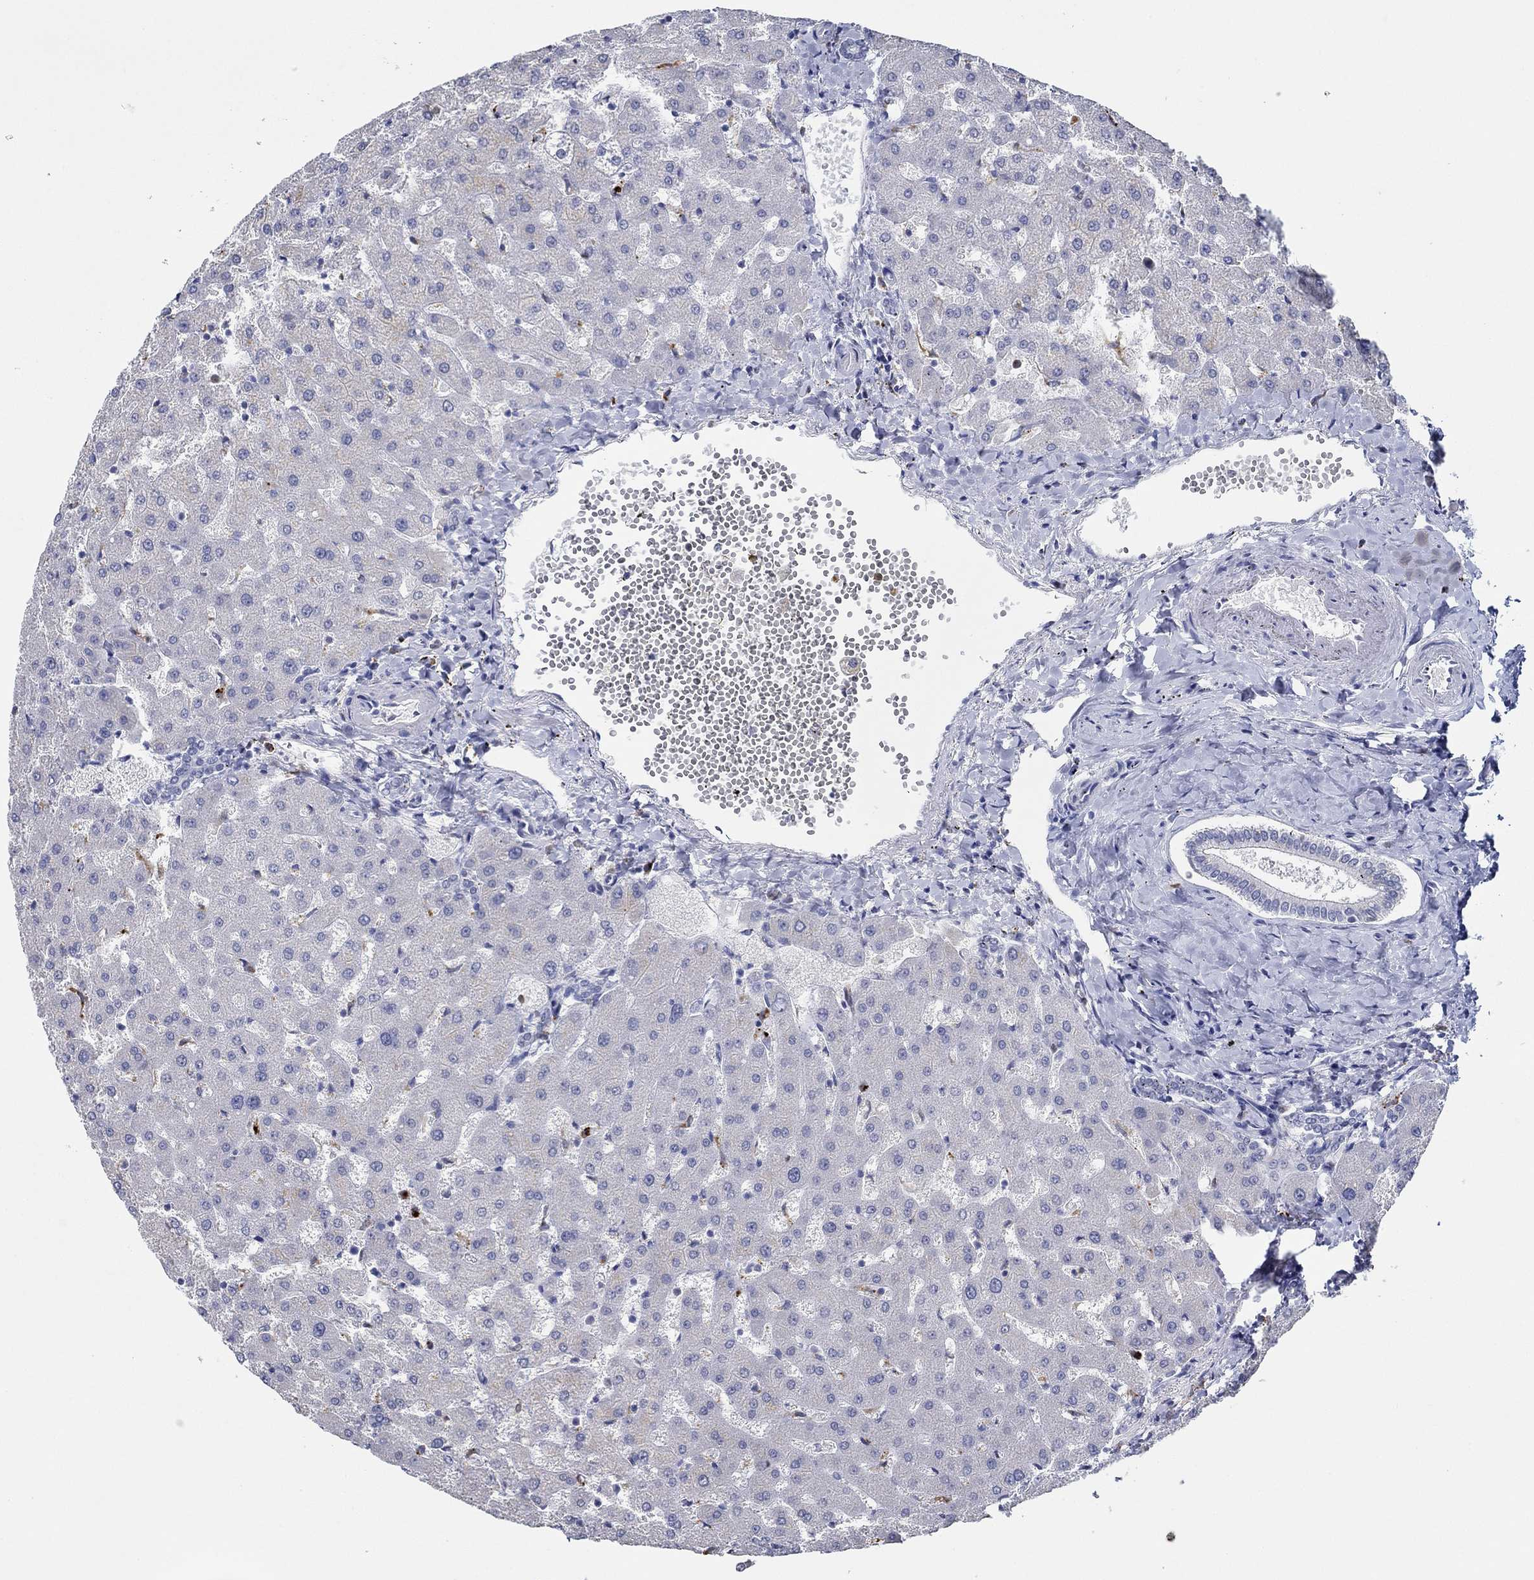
{"staining": {"intensity": "negative", "quantity": "none", "location": "none"}, "tissue": "liver", "cell_type": "Cholangiocytes", "image_type": "normal", "snomed": [{"axis": "morphology", "description": "Normal tissue, NOS"}, {"axis": "topography", "description": "Liver"}], "caption": "Immunohistochemistry (IHC) image of normal liver stained for a protein (brown), which displays no positivity in cholangiocytes.", "gene": "GATA2", "patient": {"sex": "female", "age": 50}}